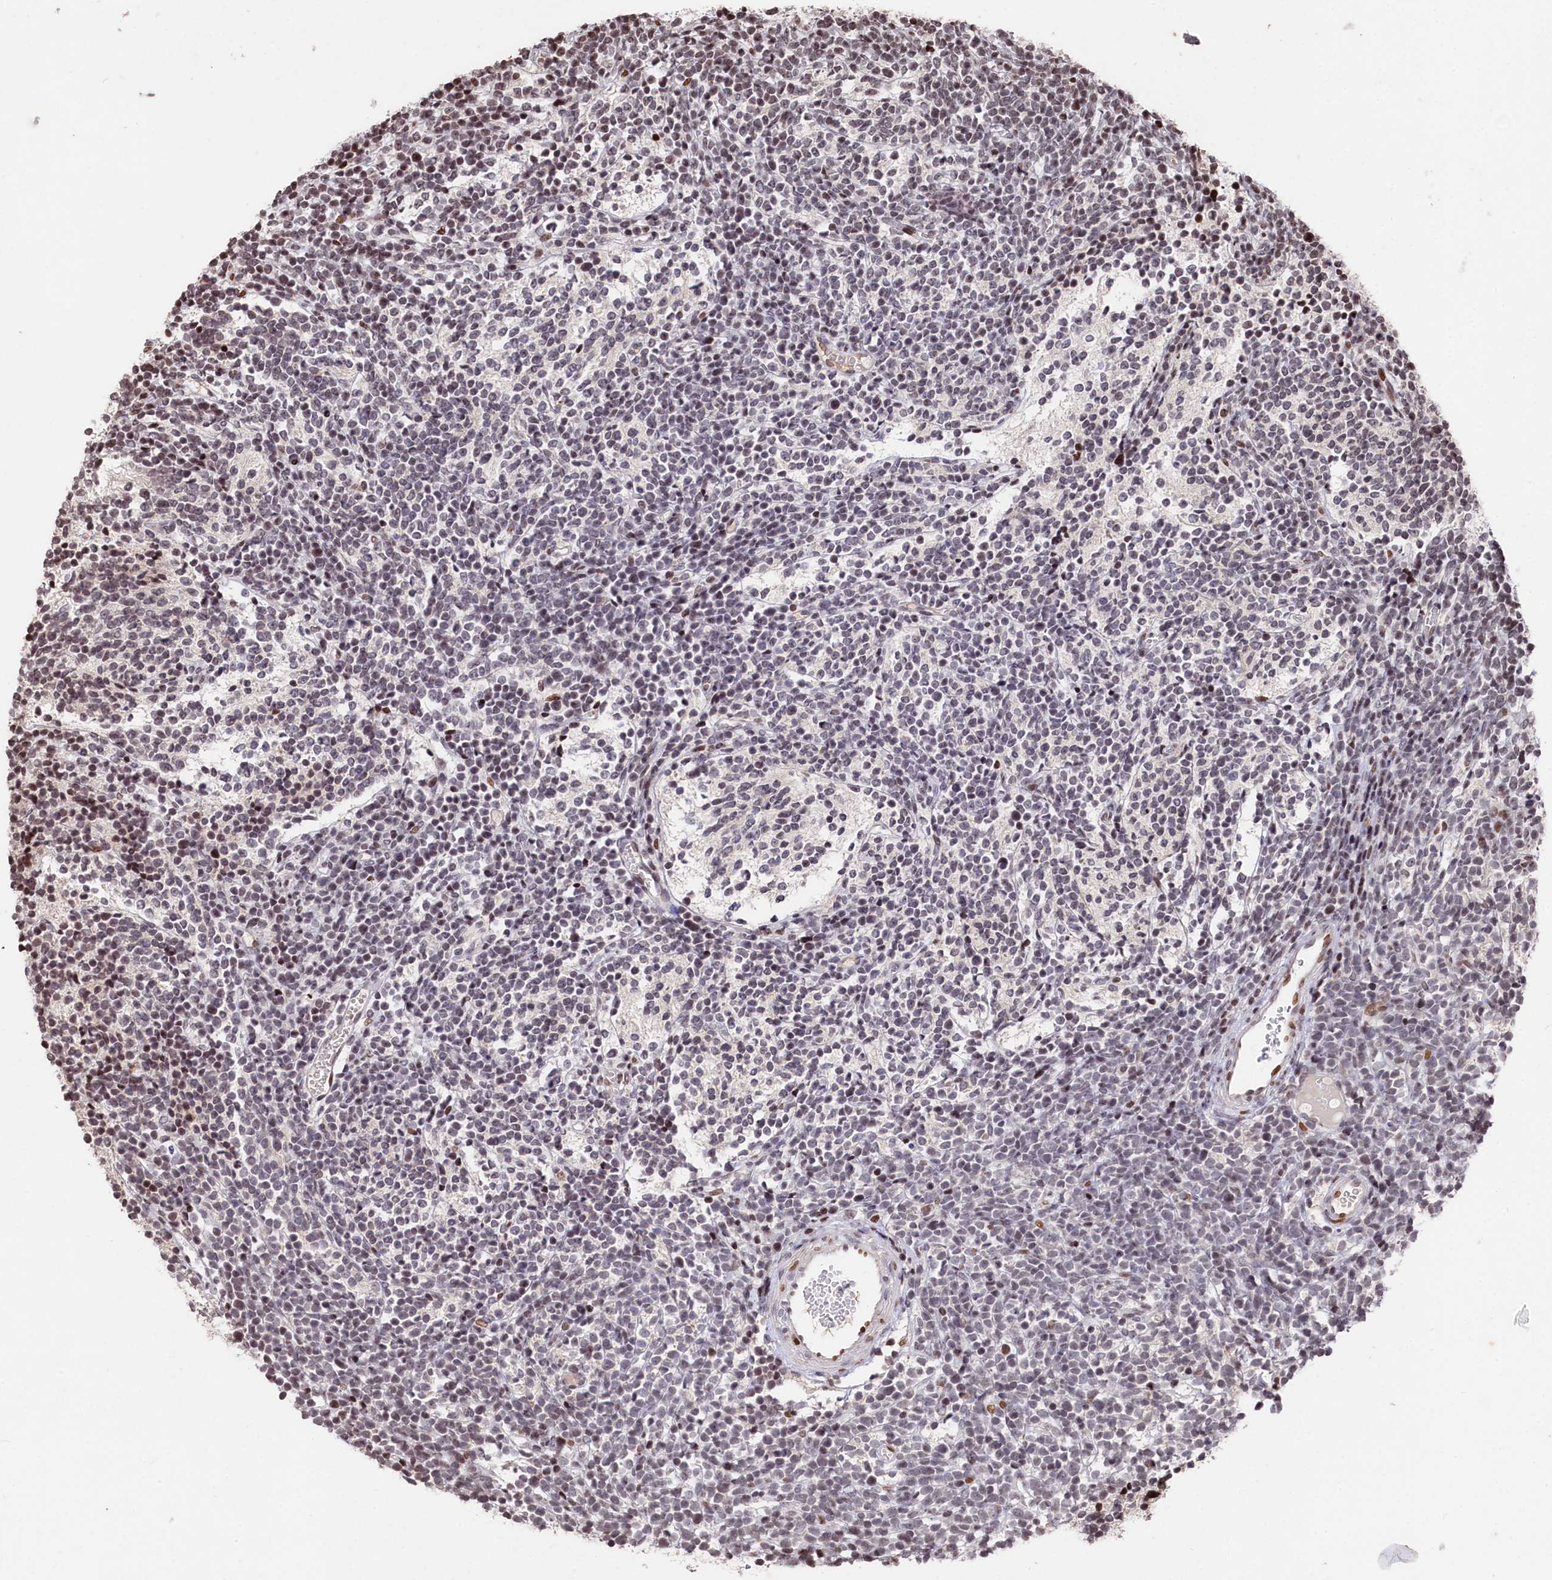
{"staining": {"intensity": "moderate", "quantity": "<25%", "location": "nuclear"}, "tissue": "glioma", "cell_type": "Tumor cells", "image_type": "cancer", "snomed": [{"axis": "morphology", "description": "Glioma, malignant, Low grade"}, {"axis": "topography", "description": "Brain"}], "caption": "Immunohistochemistry of glioma reveals low levels of moderate nuclear expression in about <25% of tumor cells.", "gene": "MCF2L2", "patient": {"sex": "female", "age": 1}}